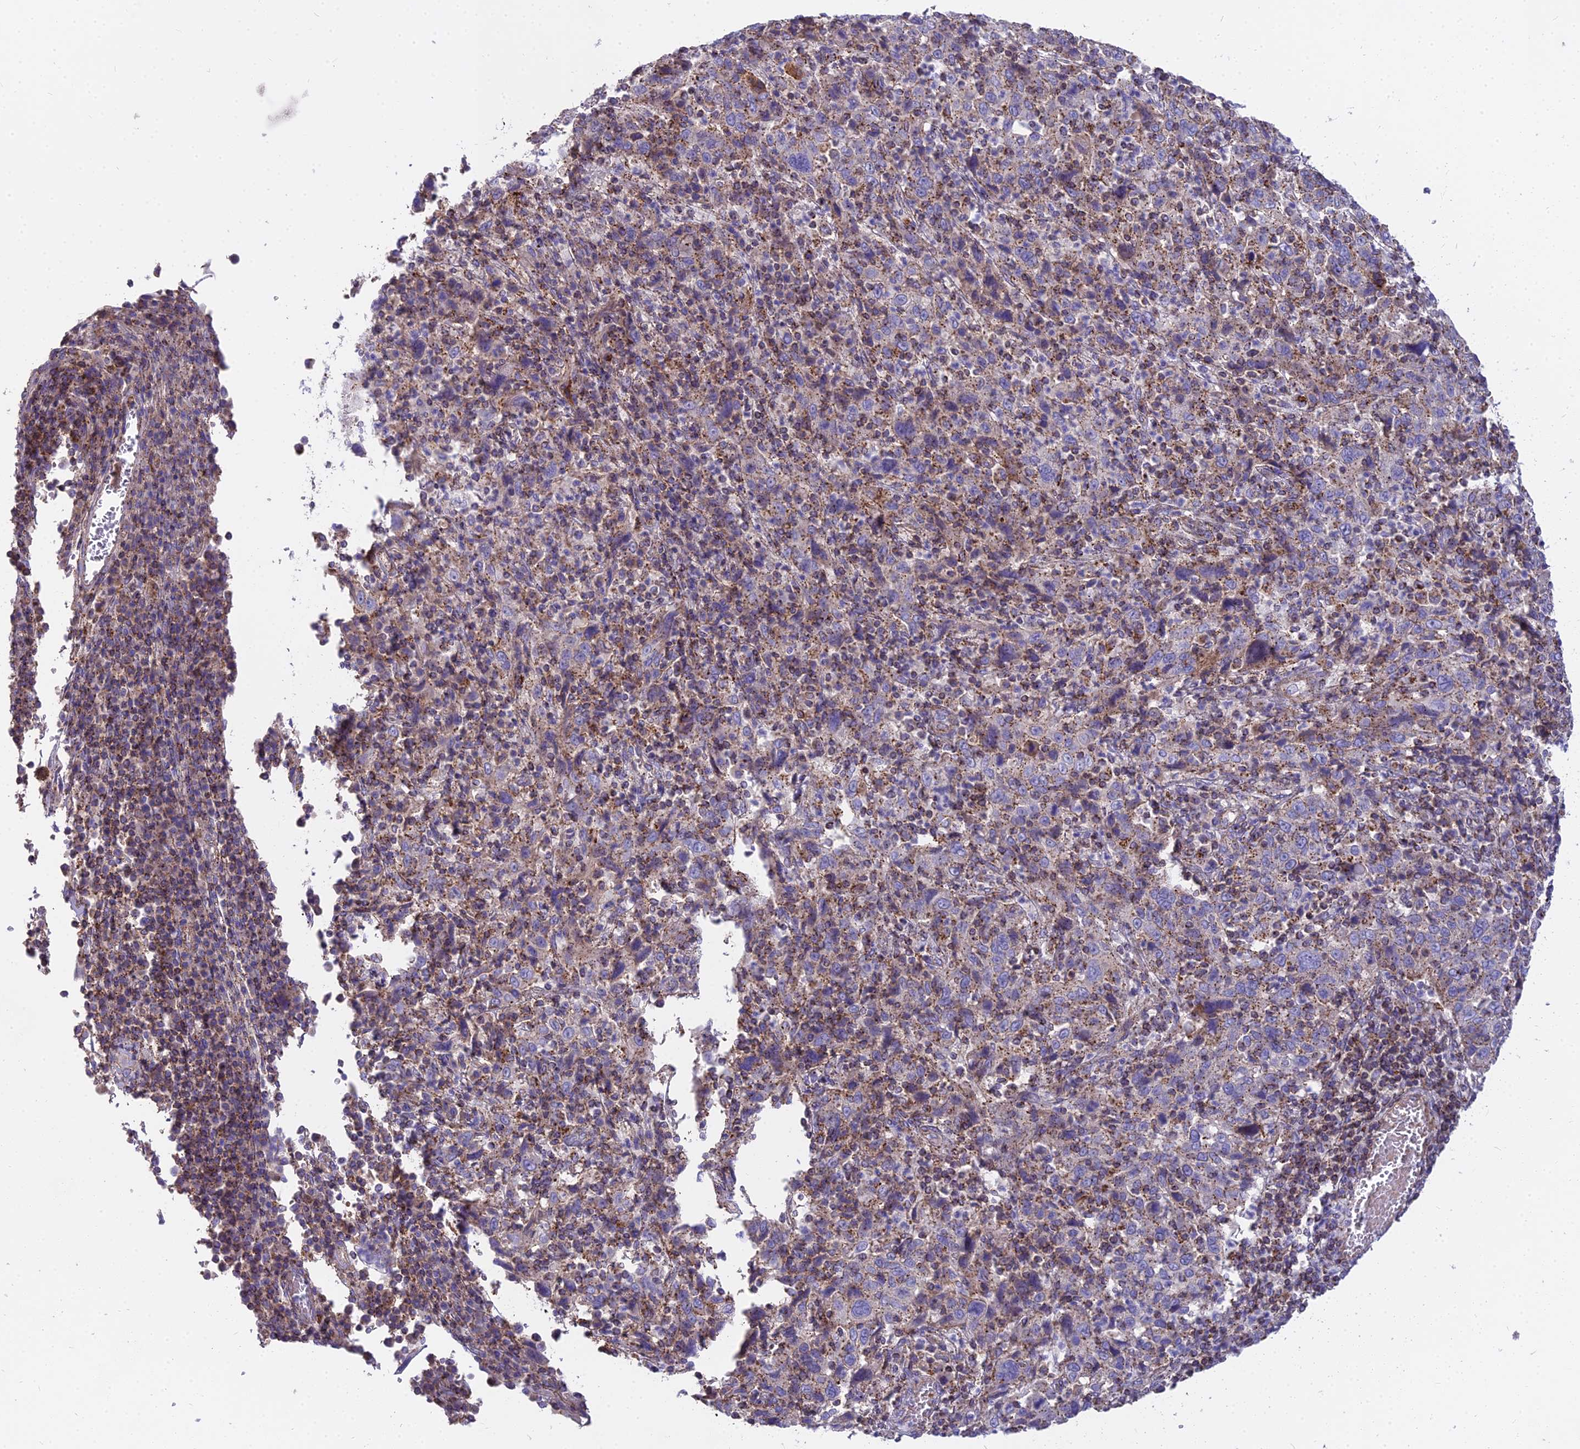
{"staining": {"intensity": "moderate", "quantity": "<25%", "location": "cytoplasmic/membranous"}, "tissue": "cervical cancer", "cell_type": "Tumor cells", "image_type": "cancer", "snomed": [{"axis": "morphology", "description": "Squamous cell carcinoma, NOS"}, {"axis": "topography", "description": "Cervix"}], "caption": "Moderate cytoplasmic/membranous expression is identified in about <25% of tumor cells in cervical squamous cell carcinoma.", "gene": "FRMPD1", "patient": {"sex": "female", "age": 46}}